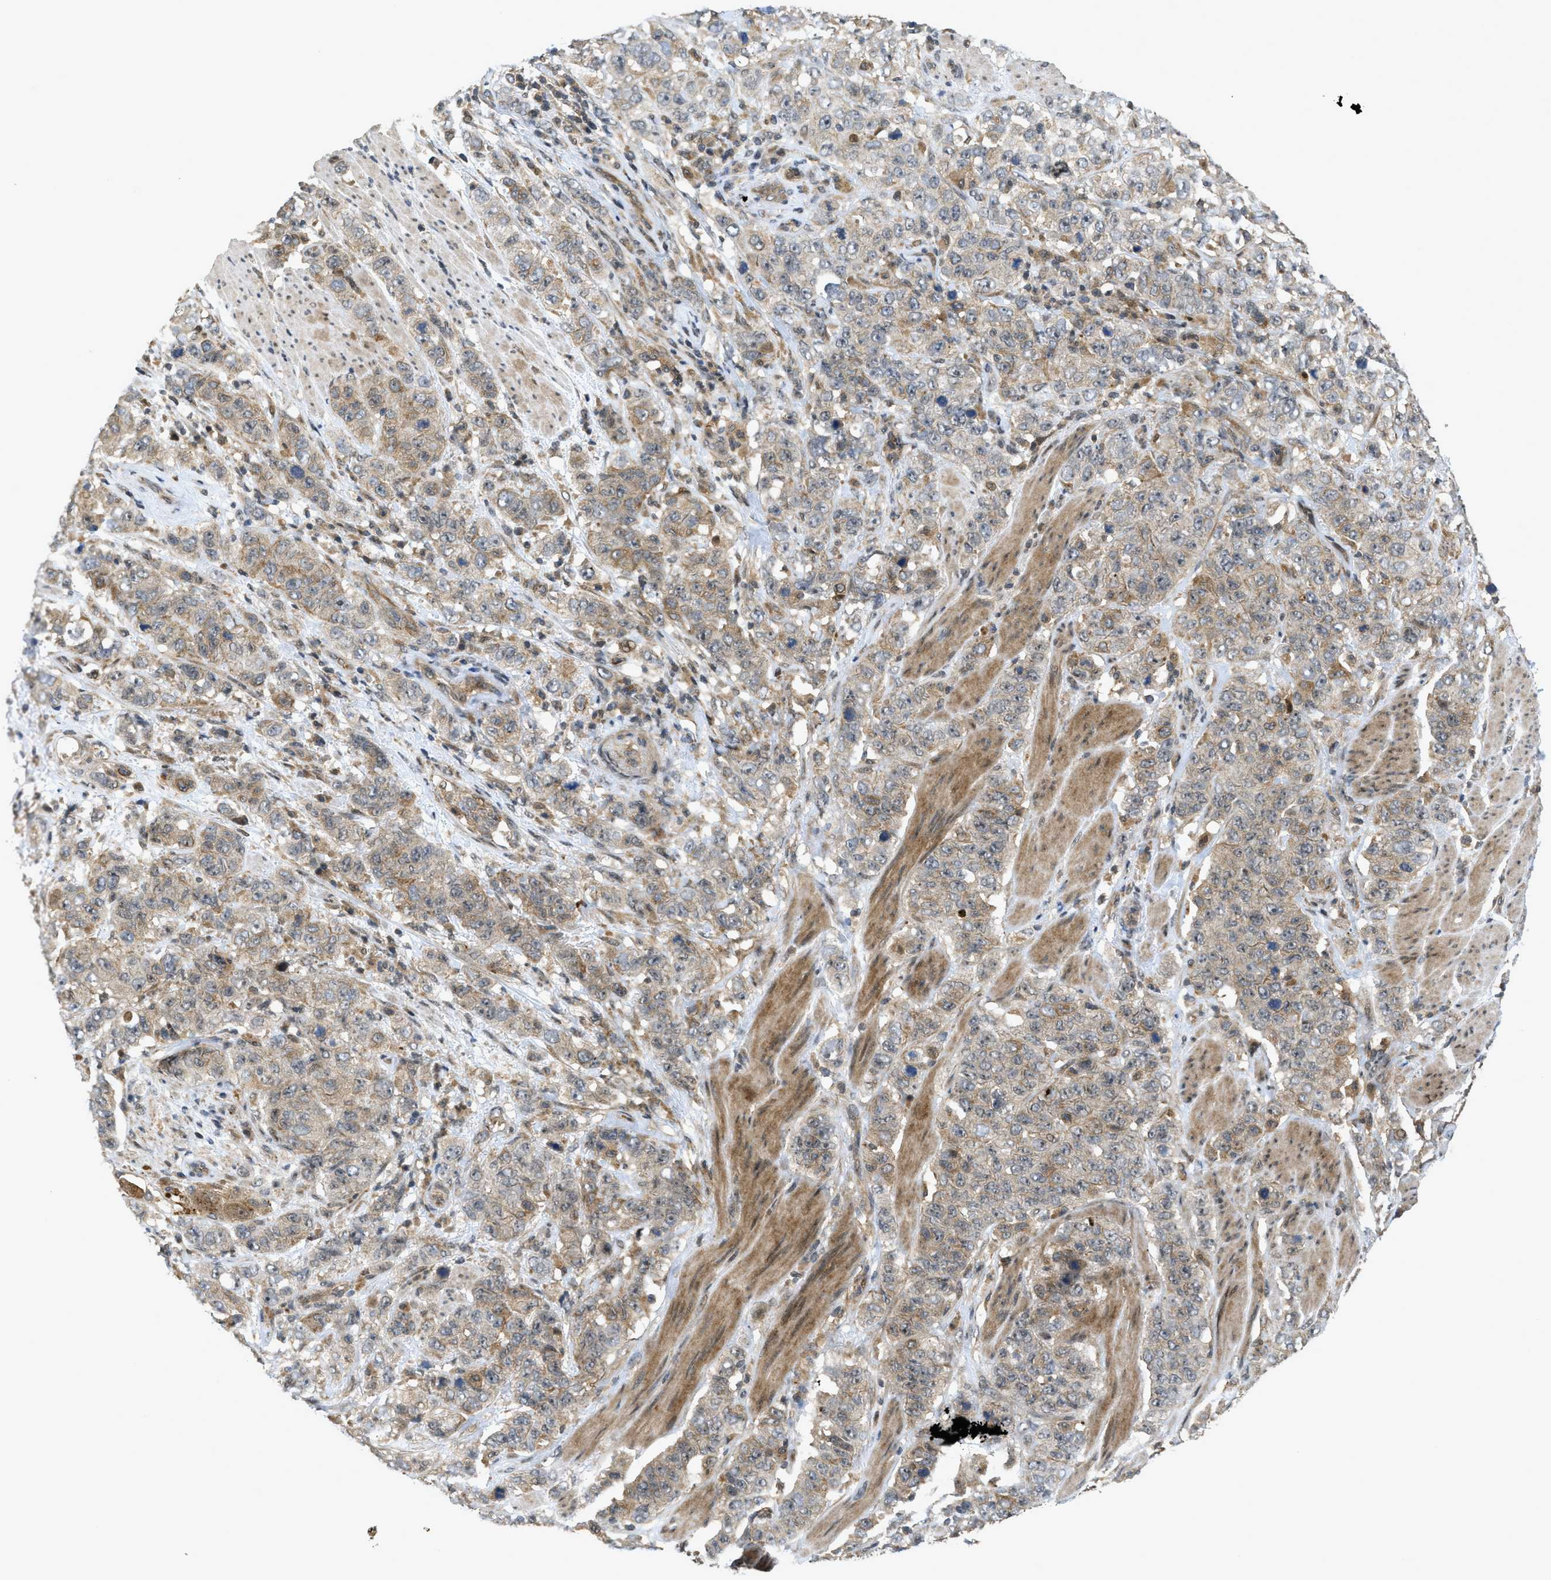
{"staining": {"intensity": "weak", "quantity": ">75%", "location": "cytoplasmic/membranous"}, "tissue": "stomach cancer", "cell_type": "Tumor cells", "image_type": "cancer", "snomed": [{"axis": "morphology", "description": "Adenocarcinoma, NOS"}, {"axis": "topography", "description": "Stomach"}], "caption": "The photomicrograph reveals staining of stomach cancer (adenocarcinoma), revealing weak cytoplasmic/membranous protein staining (brown color) within tumor cells.", "gene": "DNAJC28", "patient": {"sex": "male", "age": 48}}